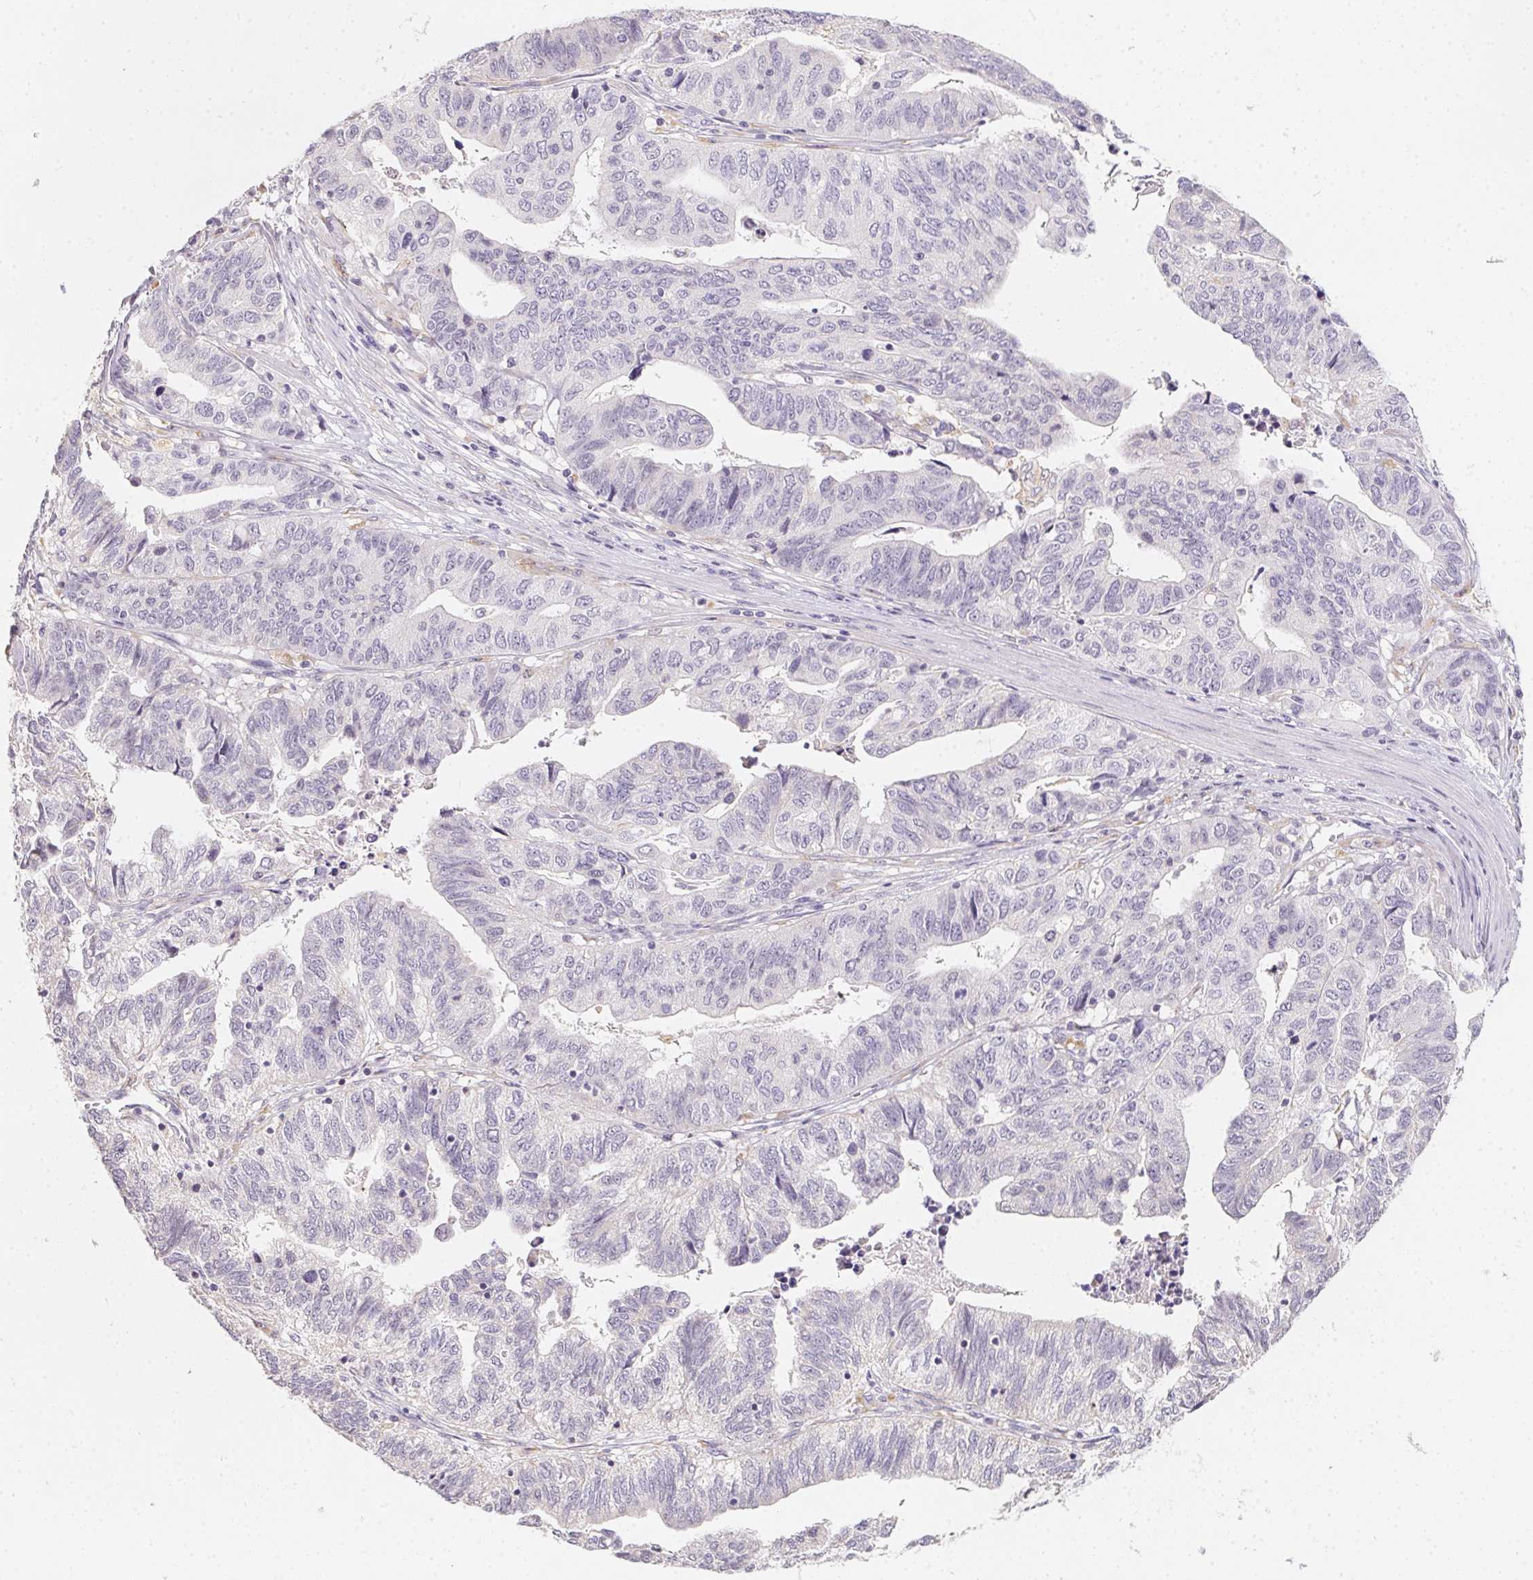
{"staining": {"intensity": "negative", "quantity": "none", "location": "none"}, "tissue": "stomach cancer", "cell_type": "Tumor cells", "image_type": "cancer", "snomed": [{"axis": "morphology", "description": "Adenocarcinoma, NOS"}, {"axis": "topography", "description": "Stomach, upper"}], "caption": "The micrograph displays no significant staining in tumor cells of stomach adenocarcinoma.", "gene": "SLC6A18", "patient": {"sex": "female", "age": 67}}